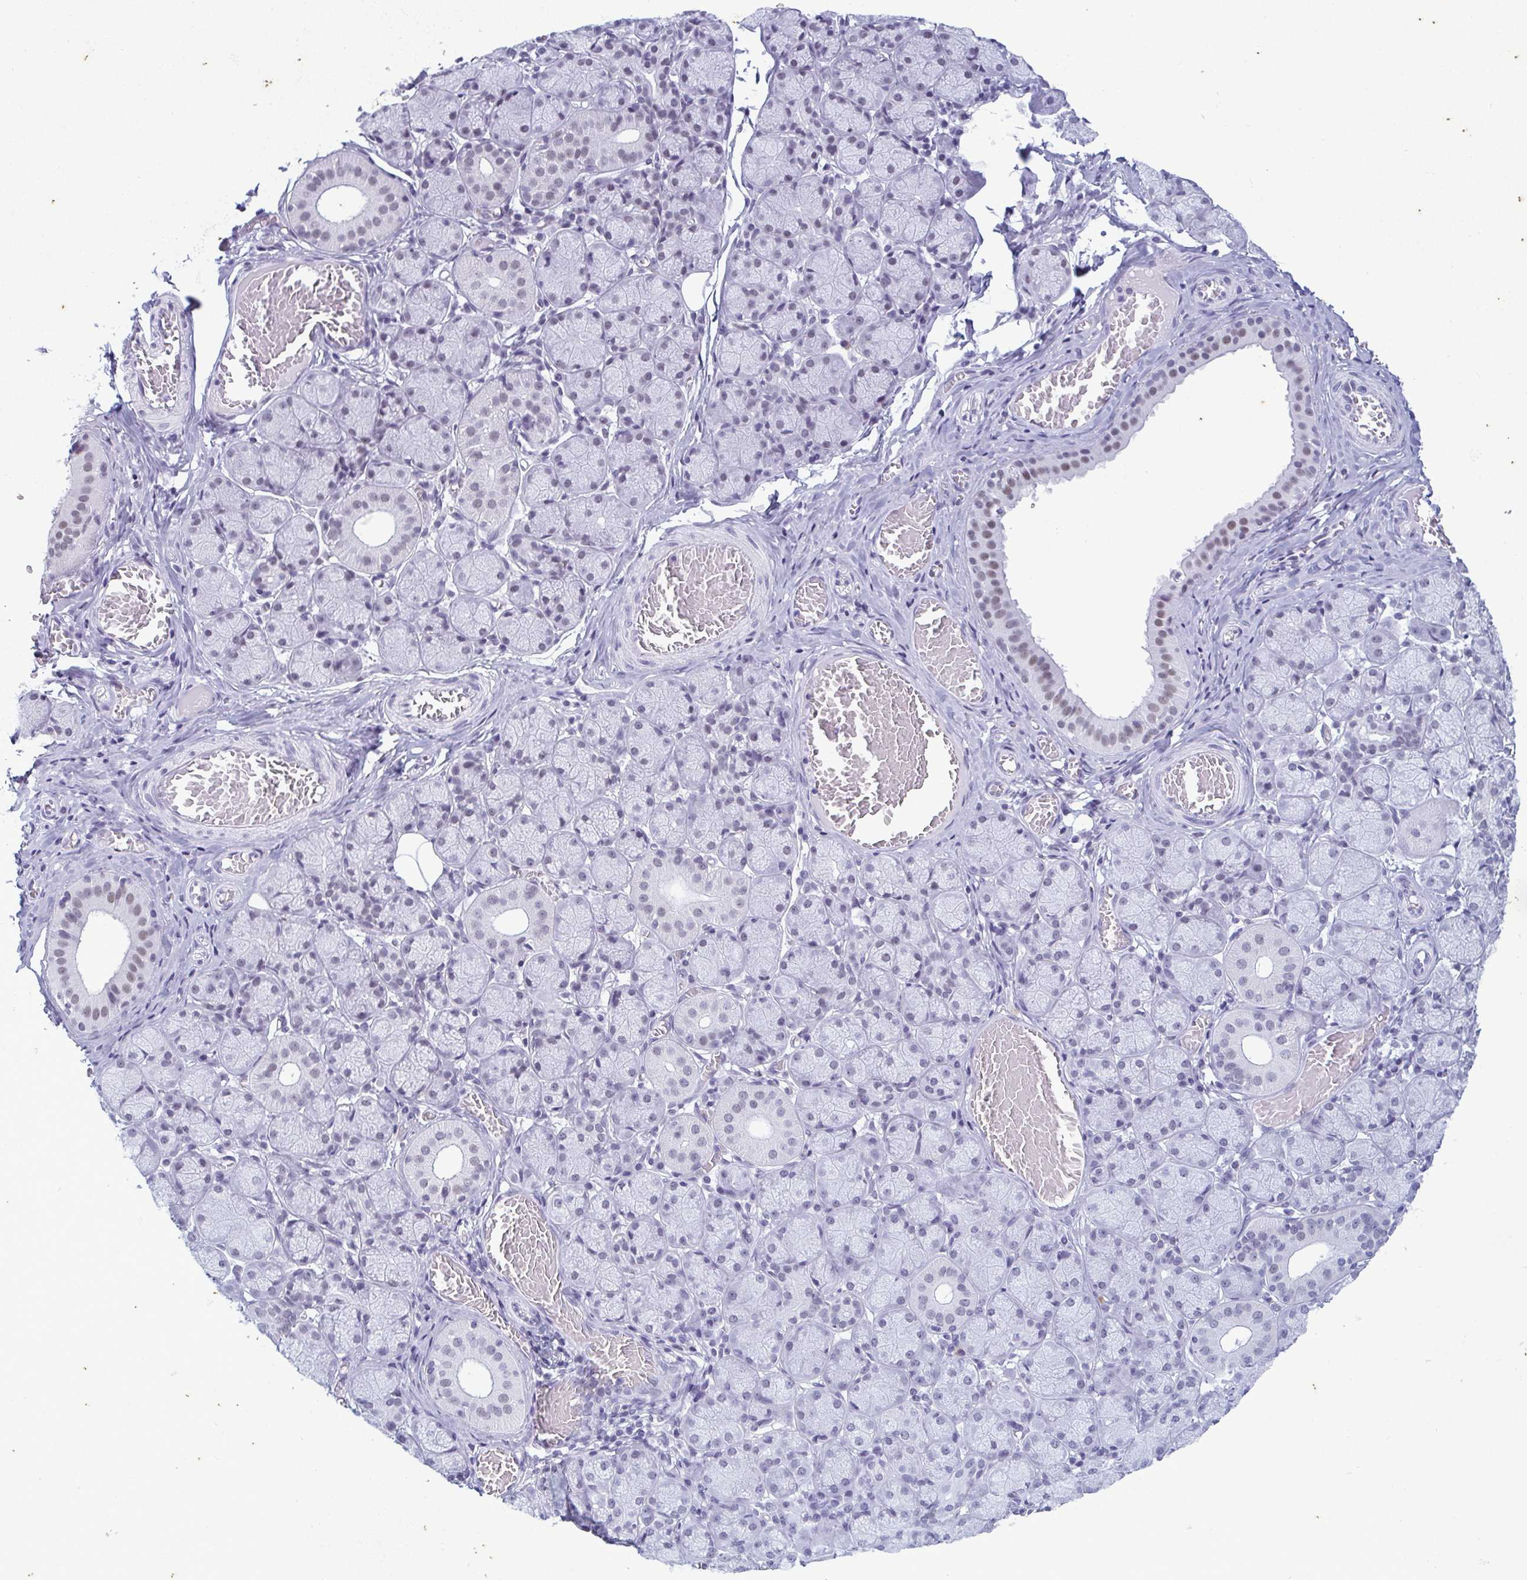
{"staining": {"intensity": "moderate", "quantity": "25%-75%", "location": "nuclear"}, "tissue": "salivary gland", "cell_type": "Glandular cells", "image_type": "normal", "snomed": [{"axis": "morphology", "description": "Normal tissue, NOS"}, {"axis": "topography", "description": "Salivary gland"}, {"axis": "topography", "description": "Peripheral nerve tissue"}], "caption": "Protein analysis of benign salivary gland shows moderate nuclear positivity in approximately 25%-75% of glandular cells.", "gene": "RBM7", "patient": {"sex": "female", "age": 24}}